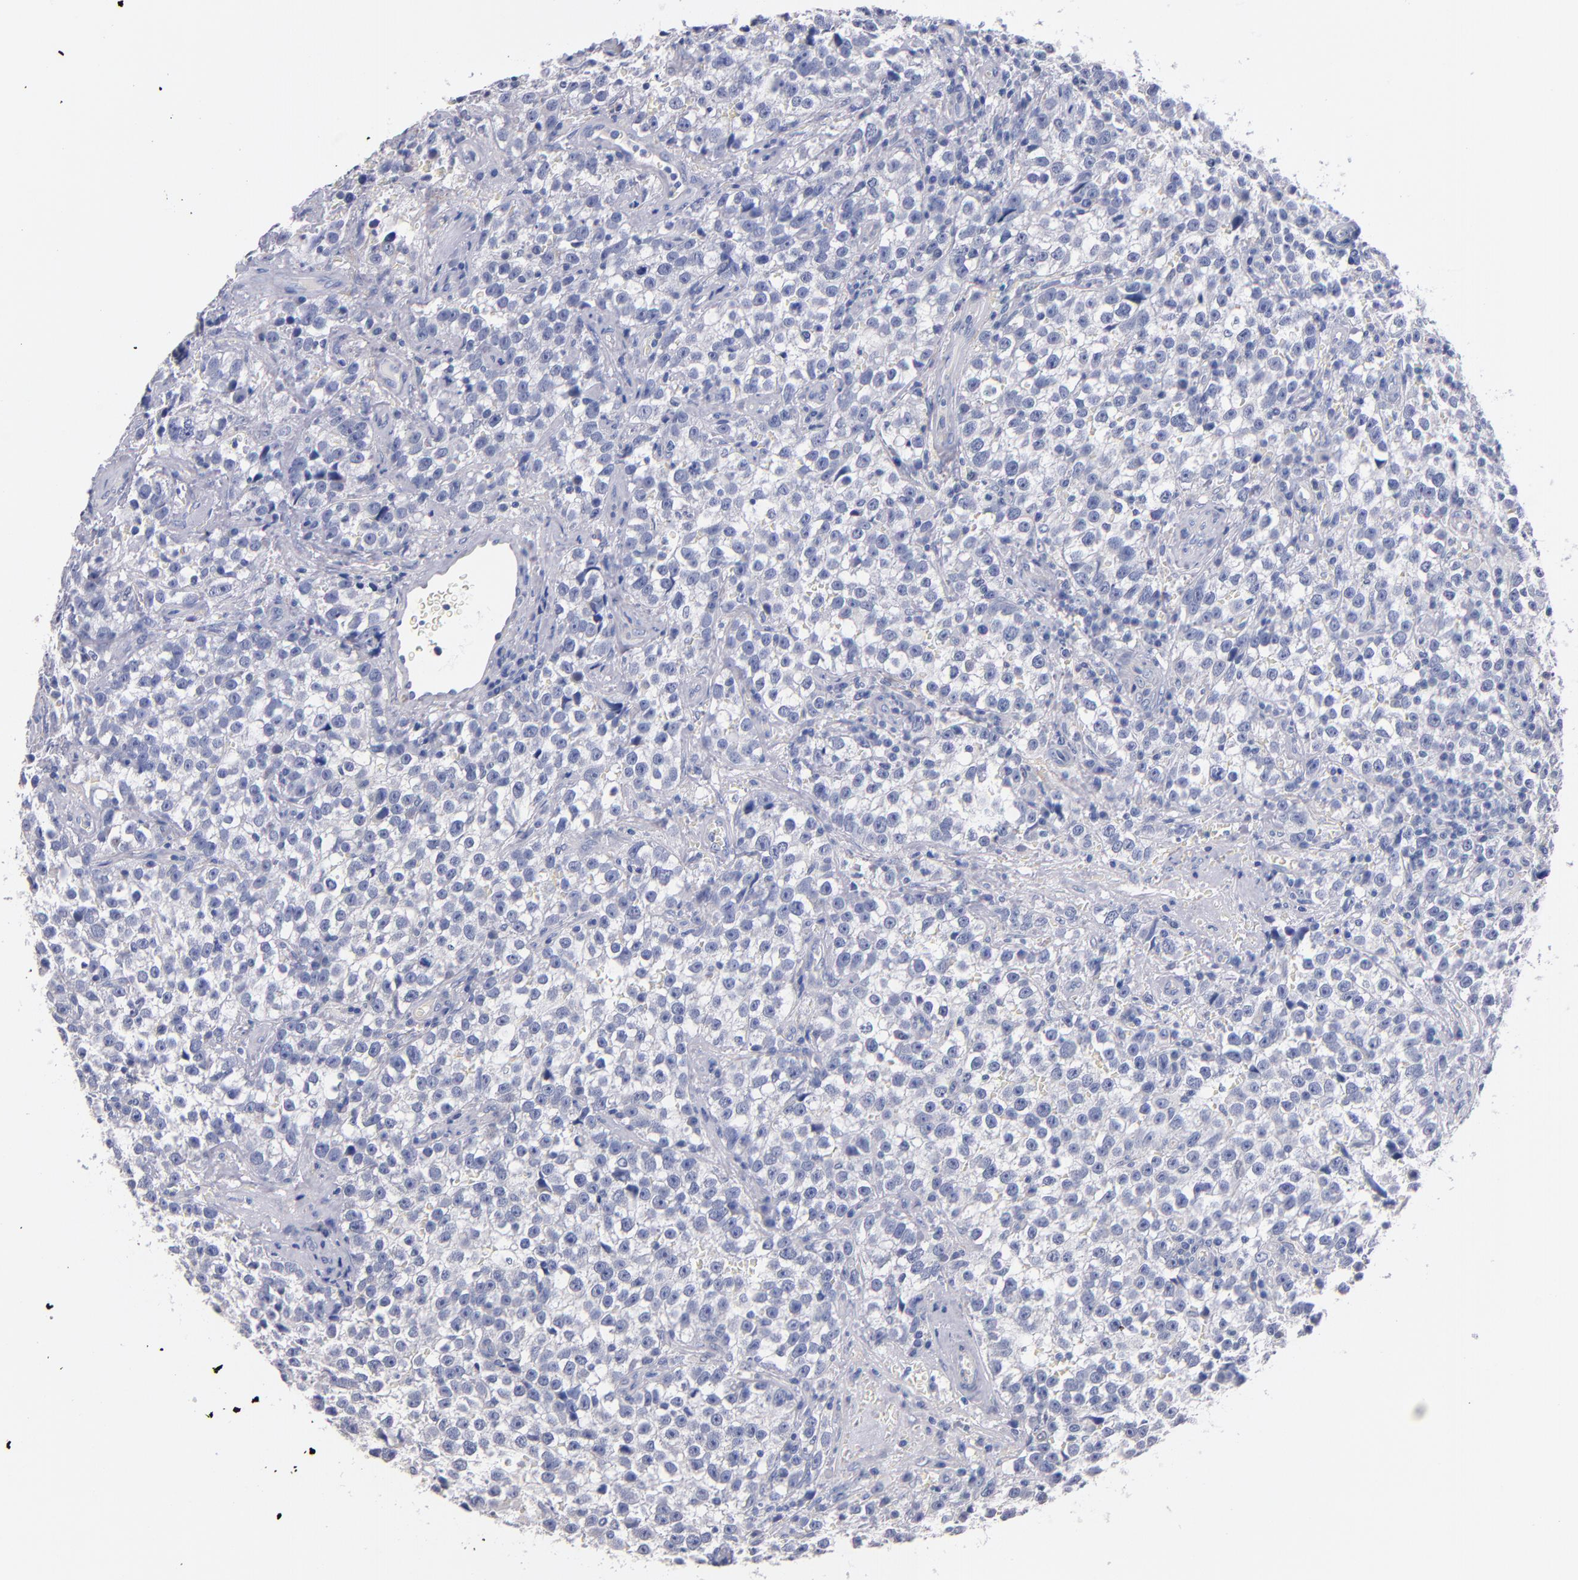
{"staining": {"intensity": "negative", "quantity": "none", "location": "none"}, "tissue": "testis cancer", "cell_type": "Tumor cells", "image_type": "cancer", "snomed": [{"axis": "morphology", "description": "Seminoma, NOS"}, {"axis": "topography", "description": "Testis"}], "caption": "A high-resolution image shows immunohistochemistry (IHC) staining of seminoma (testis), which shows no significant staining in tumor cells. (DAB IHC with hematoxylin counter stain).", "gene": "CNTNAP2", "patient": {"sex": "male", "age": 38}}